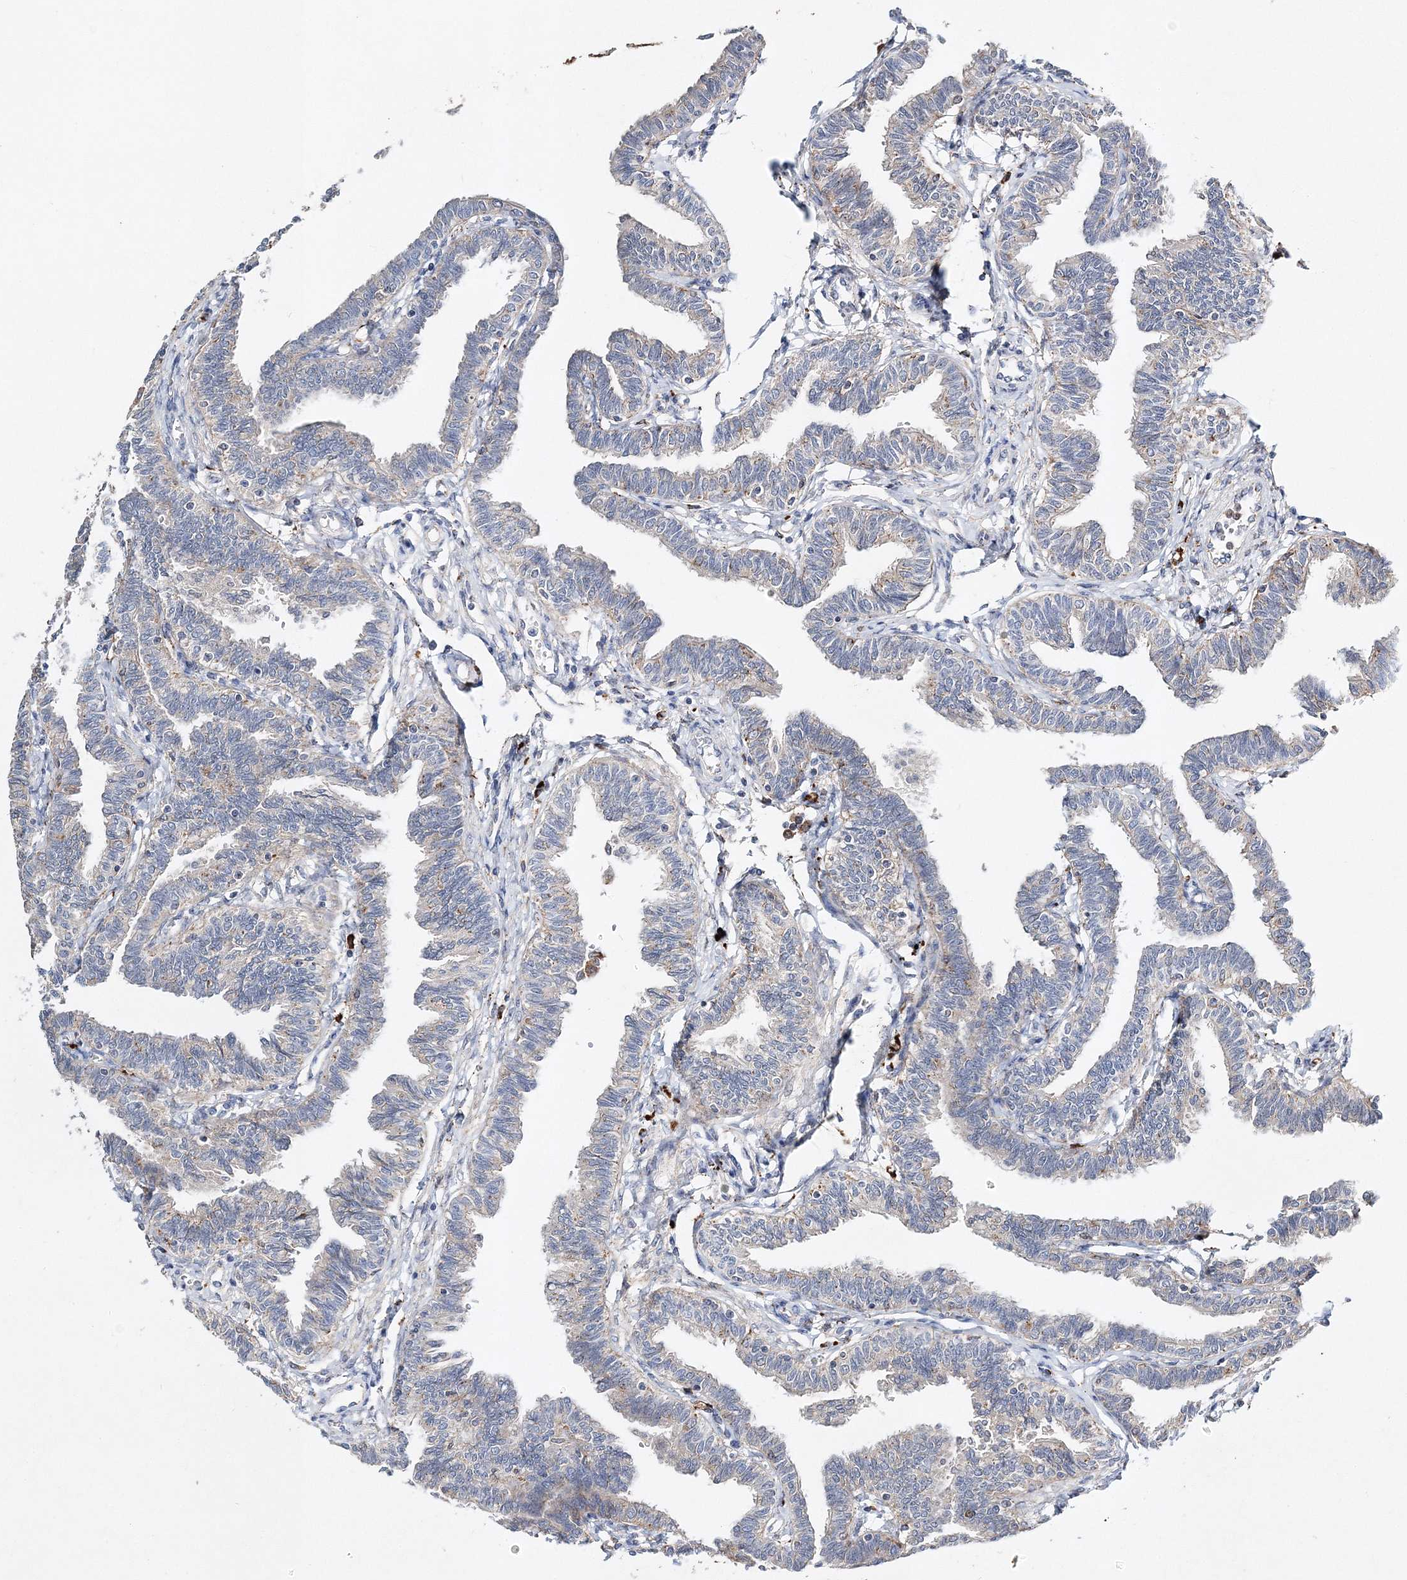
{"staining": {"intensity": "moderate", "quantity": "25%-75%", "location": "cytoplasmic/membranous"}, "tissue": "fallopian tube", "cell_type": "Glandular cells", "image_type": "normal", "snomed": [{"axis": "morphology", "description": "Normal tissue, NOS"}, {"axis": "topography", "description": "Fallopian tube"}, {"axis": "topography", "description": "Ovary"}], "caption": "This photomicrograph reveals immunohistochemistry staining of benign fallopian tube, with medium moderate cytoplasmic/membranous staining in about 25%-75% of glandular cells.", "gene": "C3orf38", "patient": {"sex": "female", "age": 23}}